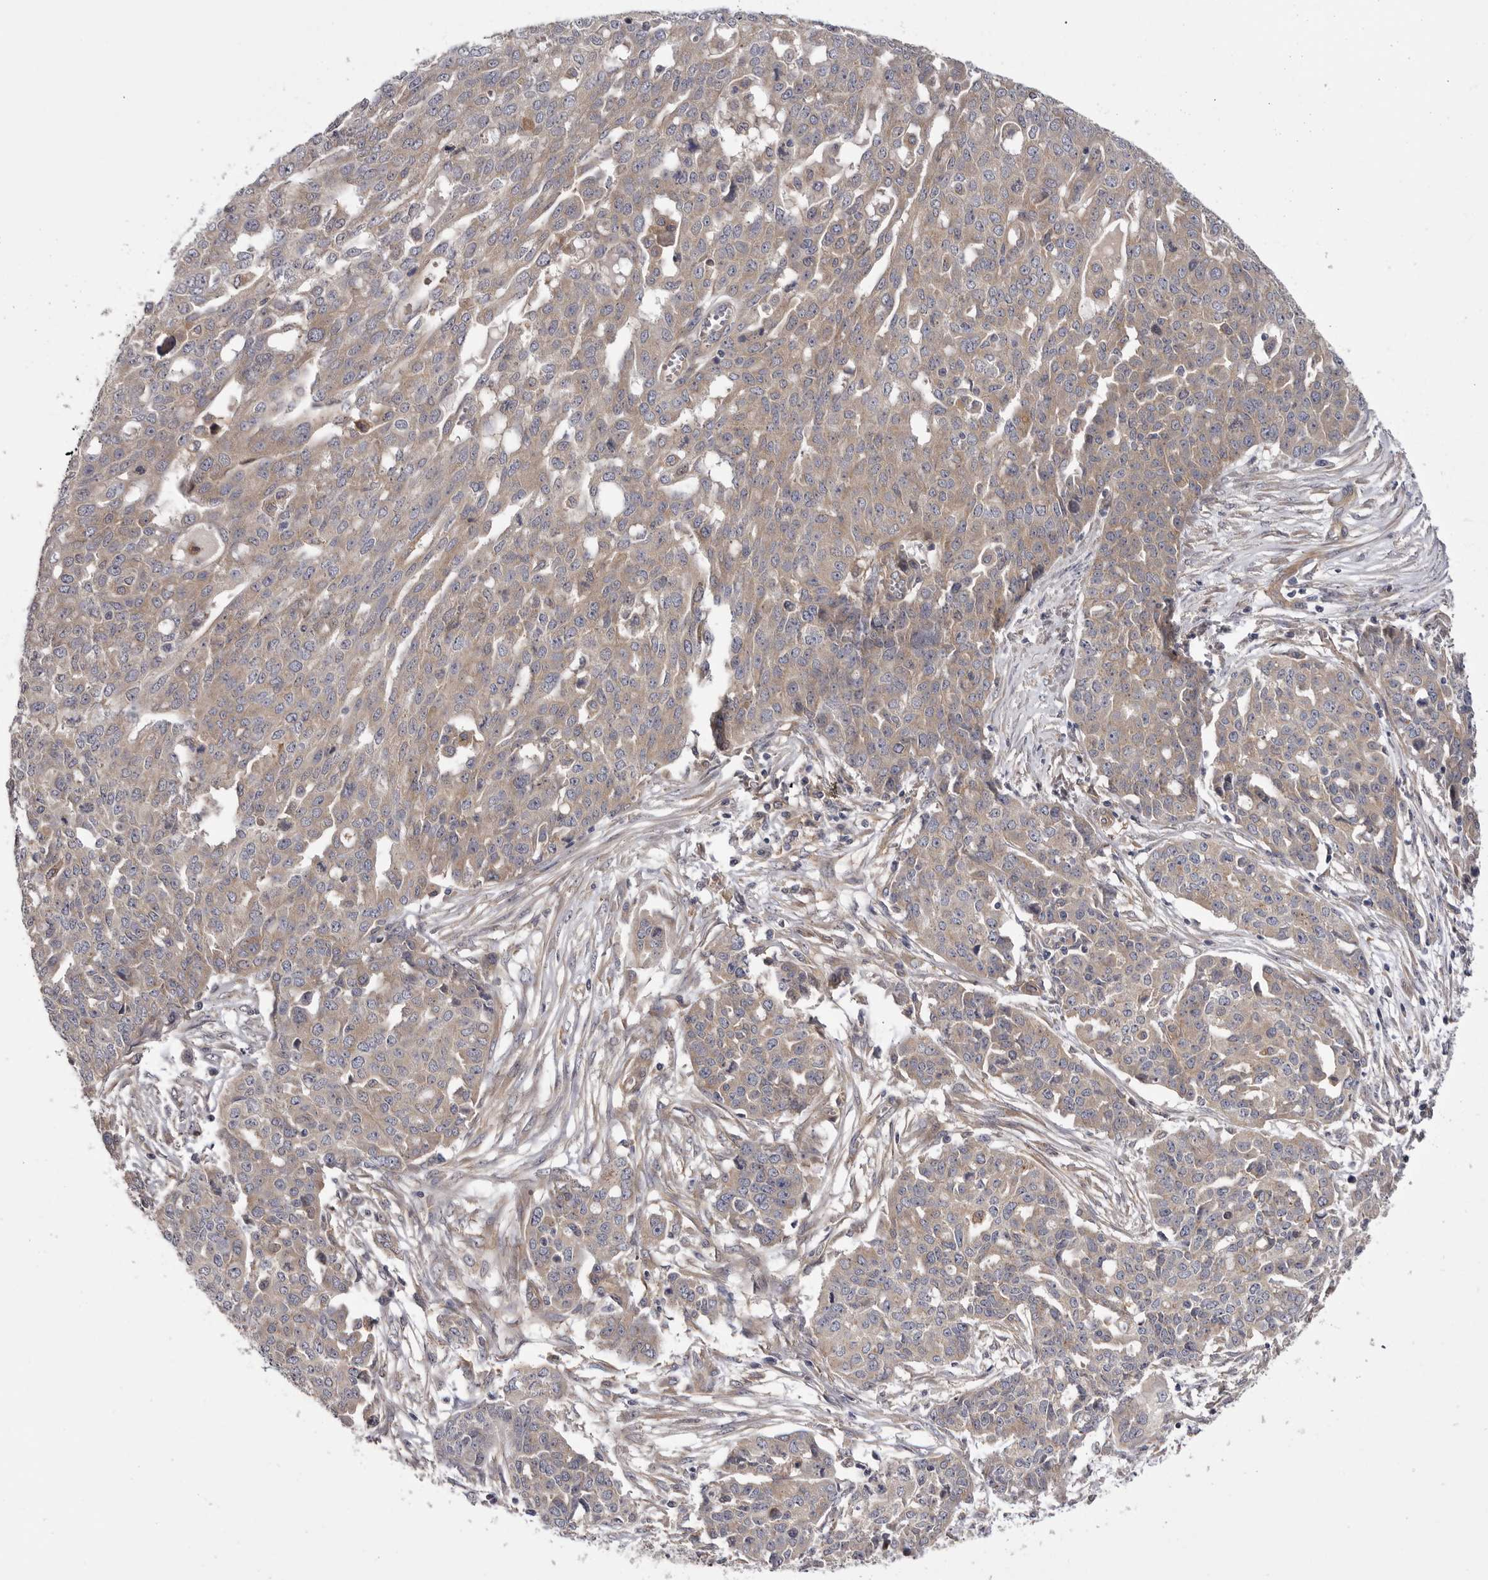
{"staining": {"intensity": "weak", "quantity": "25%-75%", "location": "cytoplasmic/membranous"}, "tissue": "ovarian cancer", "cell_type": "Tumor cells", "image_type": "cancer", "snomed": [{"axis": "morphology", "description": "Cystadenocarcinoma, serous, NOS"}, {"axis": "topography", "description": "Soft tissue"}, {"axis": "topography", "description": "Ovary"}], "caption": "Serous cystadenocarcinoma (ovarian) stained for a protein (brown) exhibits weak cytoplasmic/membranous positive expression in approximately 25%-75% of tumor cells.", "gene": "OSBPL9", "patient": {"sex": "female", "age": 57}}